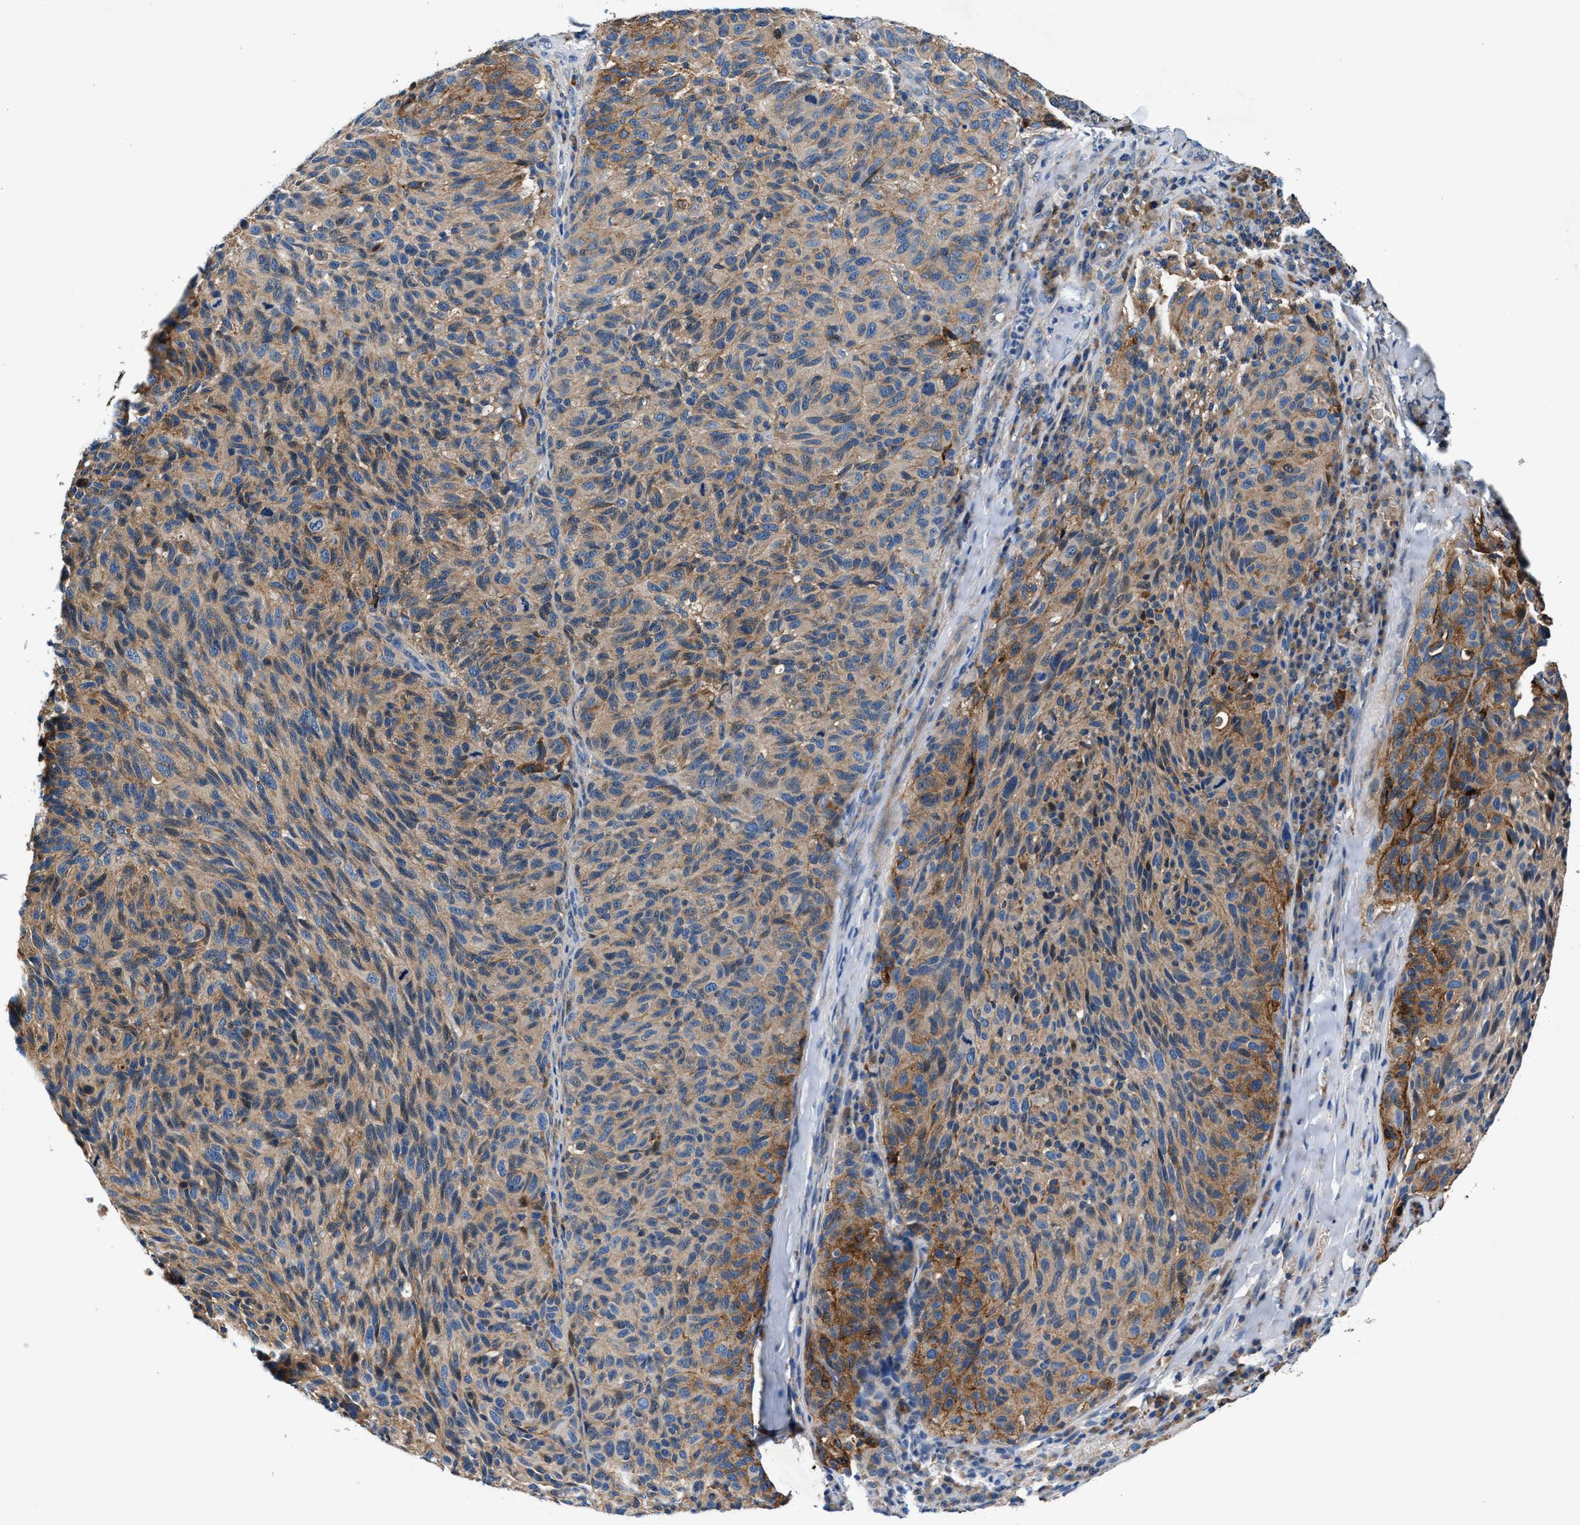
{"staining": {"intensity": "moderate", "quantity": ">75%", "location": "cytoplasmic/membranous"}, "tissue": "melanoma", "cell_type": "Tumor cells", "image_type": "cancer", "snomed": [{"axis": "morphology", "description": "Malignant melanoma, NOS"}, {"axis": "topography", "description": "Skin"}], "caption": "High-magnification brightfield microscopy of malignant melanoma stained with DAB (brown) and counterstained with hematoxylin (blue). tumor cells exhibit moderate cytoplasmic/membranous staining is appreciated in about>75% of cells.", "gene": "SLFN11", "patient": {"sex": "female", "age": 73}}